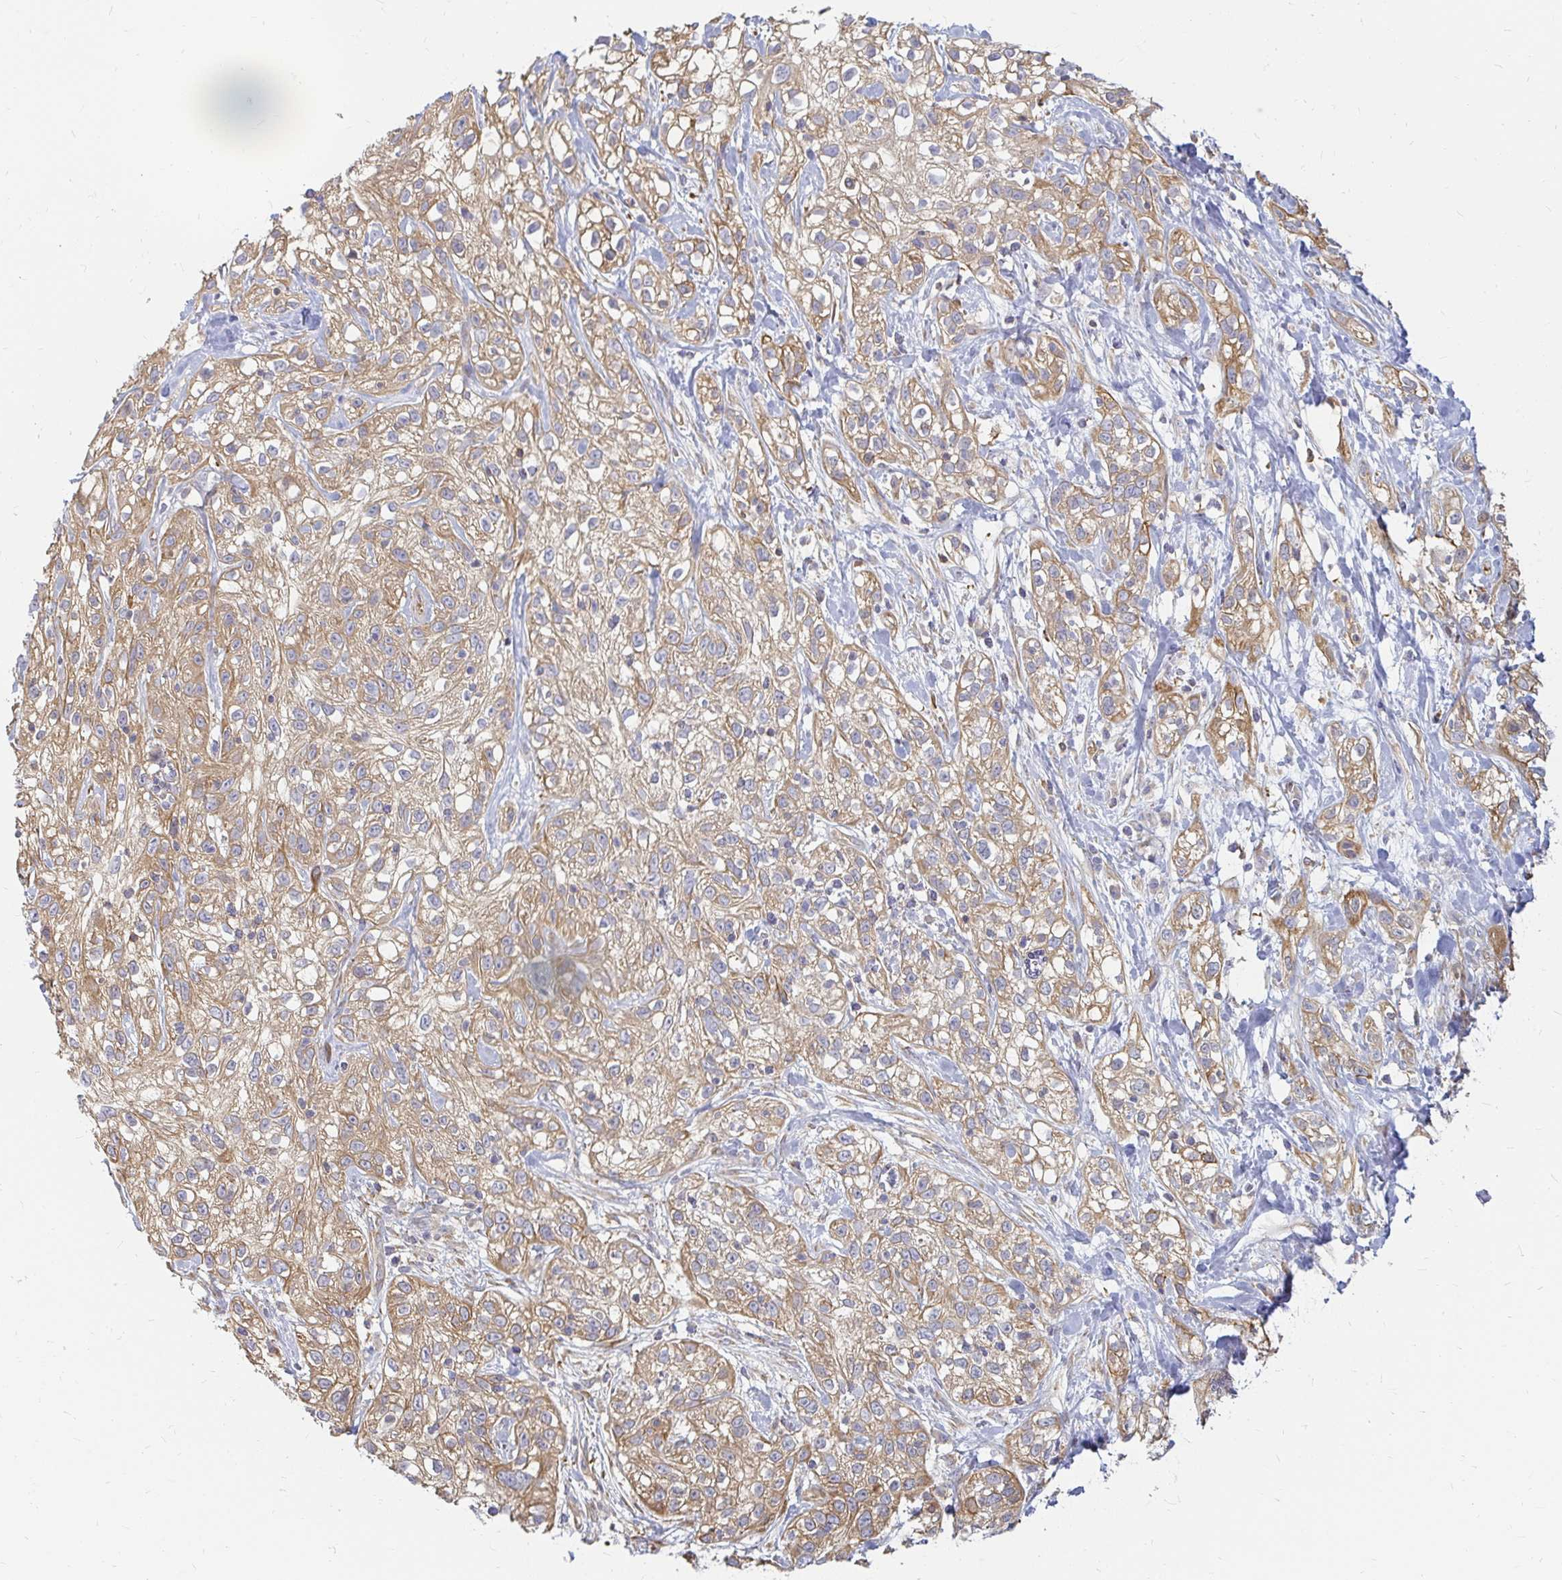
{"staining": {"intensity": "moderate", "quantity": ">75%", "location": "cytoplasmic/membranous"}, "tissue": "skin cancer", "cell_type": "Tumor cells", "image_type": "cancer", "snomed": [{"axis": "morphology", "description": "Squamous cell carcinoma, NOS"}, {"axis": "topography", "description": "Skin"}], "caption": "Brown immunohistochemical staining in human squamous cell carcinoma (skin) shows moderate cytoplasmic/membranous staining in approximately >75% of tumor cells. The protein of interest is shown in brown color, while the nuclei are stained blue.", "gene": "CAST", "patient": {"sex": "male", "age": 82}}